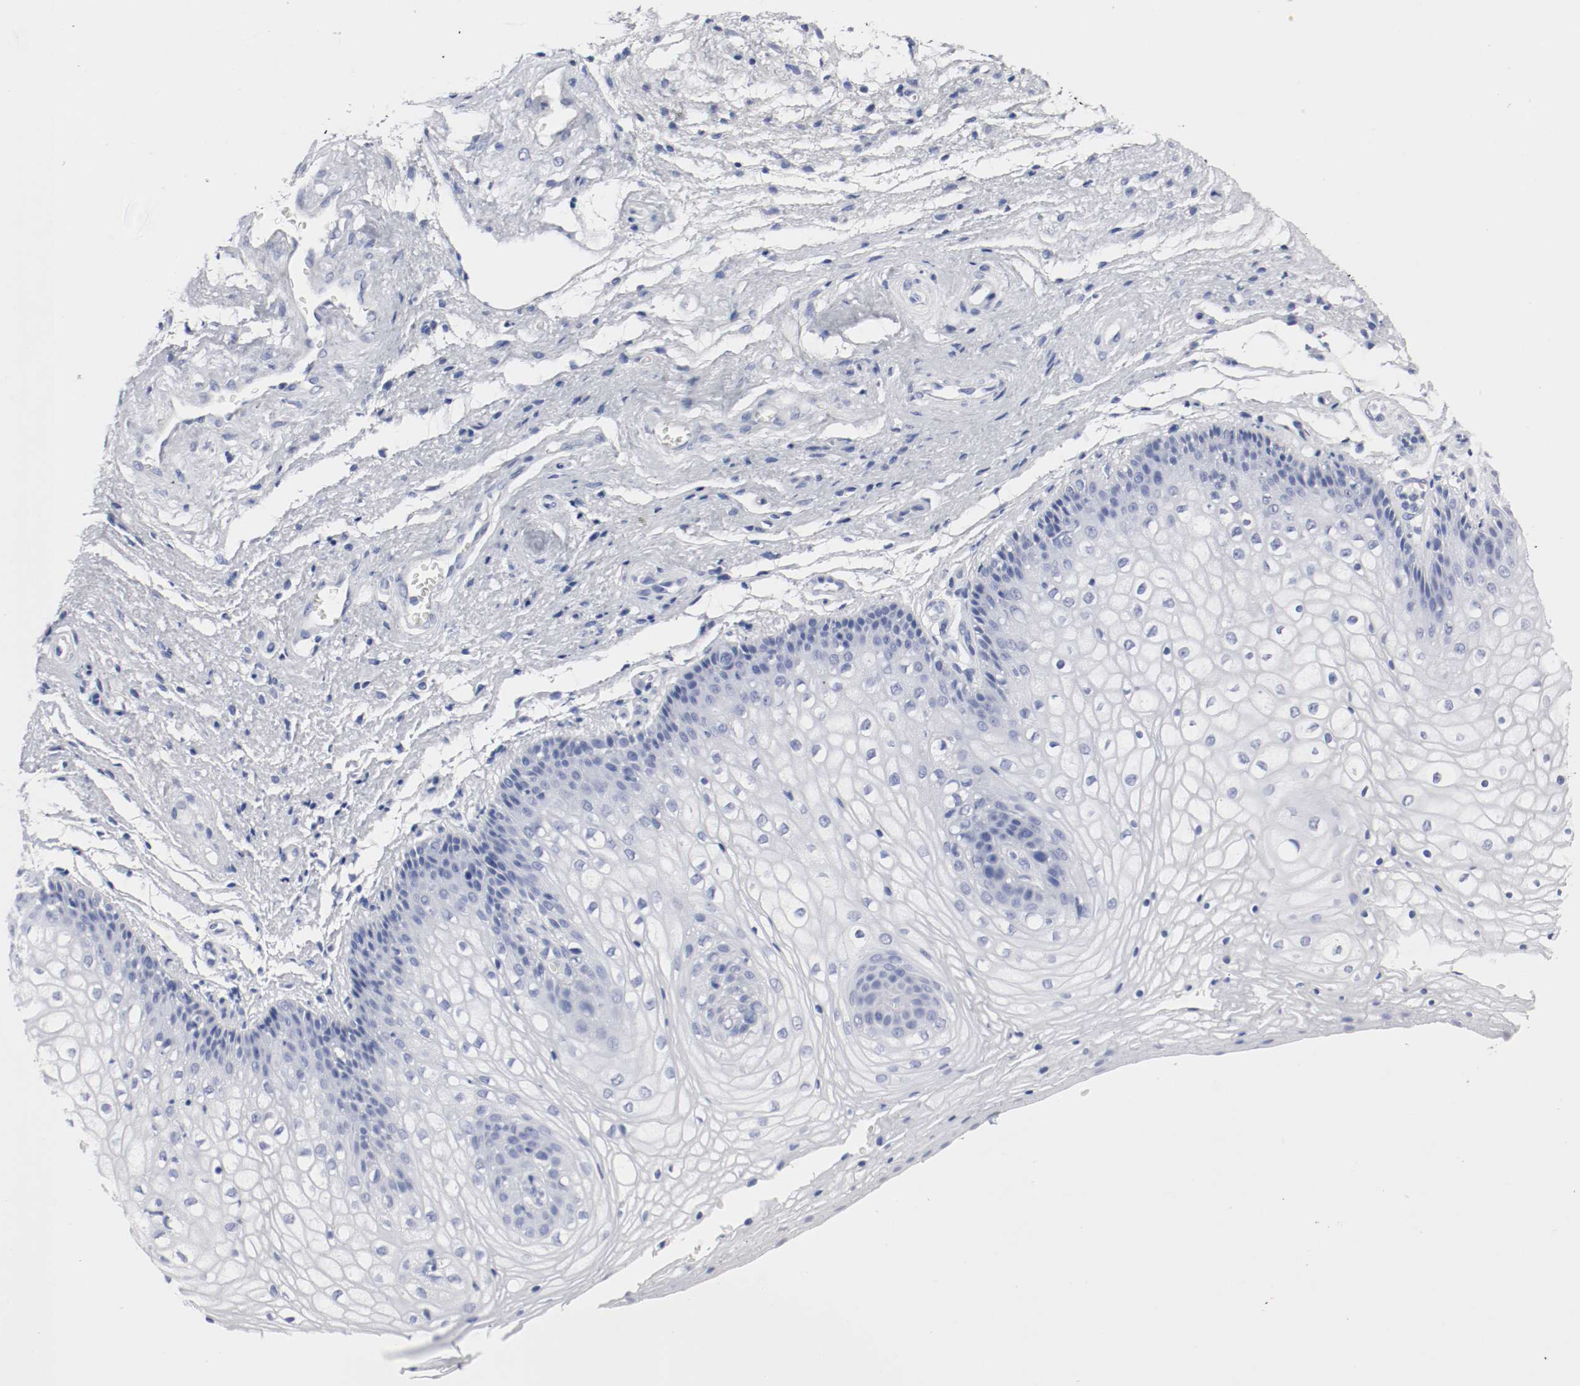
{"staining": {"intensity": "negative", "quantity": "none", "location": "none"}, "tissue": "vagina", "cell_type": "Squamous epithelial cells", "image_type": "normal", "snomed": [{"axis": "morphology", "description": "Normal tissue, NOS"}, {"axis": "topography", "description": "Vagina"}], "caption": "The image reveals no staining of squamous epithelial cells in benign vagina.", "gene": "GAD1", "patient": {"sex": "female", "age": 34}}